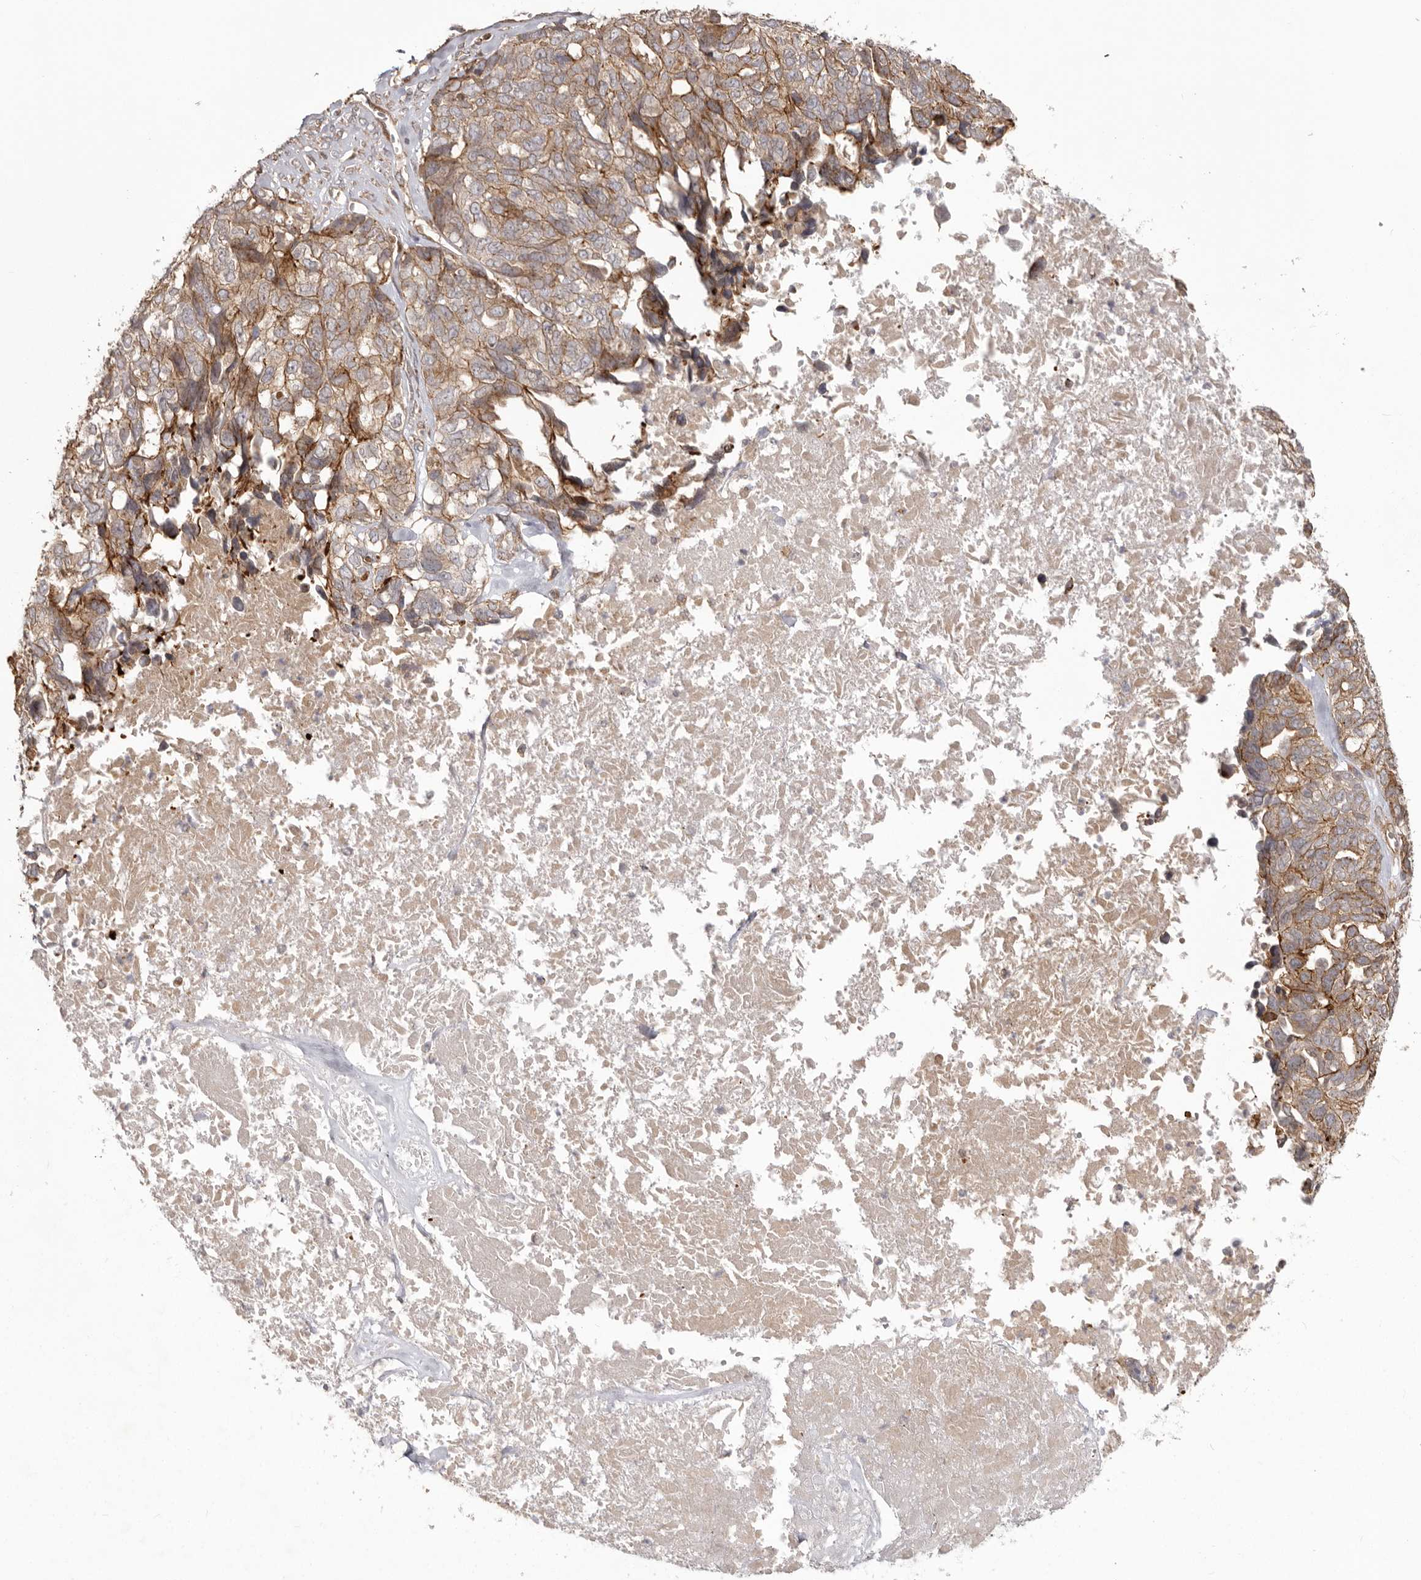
{"staining": {"intensity": "weak", "quantity": ">75%", "location": "cytoplasmic/membranous"}, "tissue": "ovarian cancer", "cell_type": "Tumor cells", "image_type": "cancer", "snomed": [{"axis": "morphology", "description": "Cystadenocarcinoma, serous, NOS"}, {"axis": "topography", "description": "Ovary"}], "caption": "This micrograph shows IHC staining of human ovarian cancer (serous cystadenocarcinoma), with low weak cytoplasmic/membranous expression in approximately >75% of tumor cells.", "gene": "NUP43", "patient": {"sex": "female", "age": 79}}